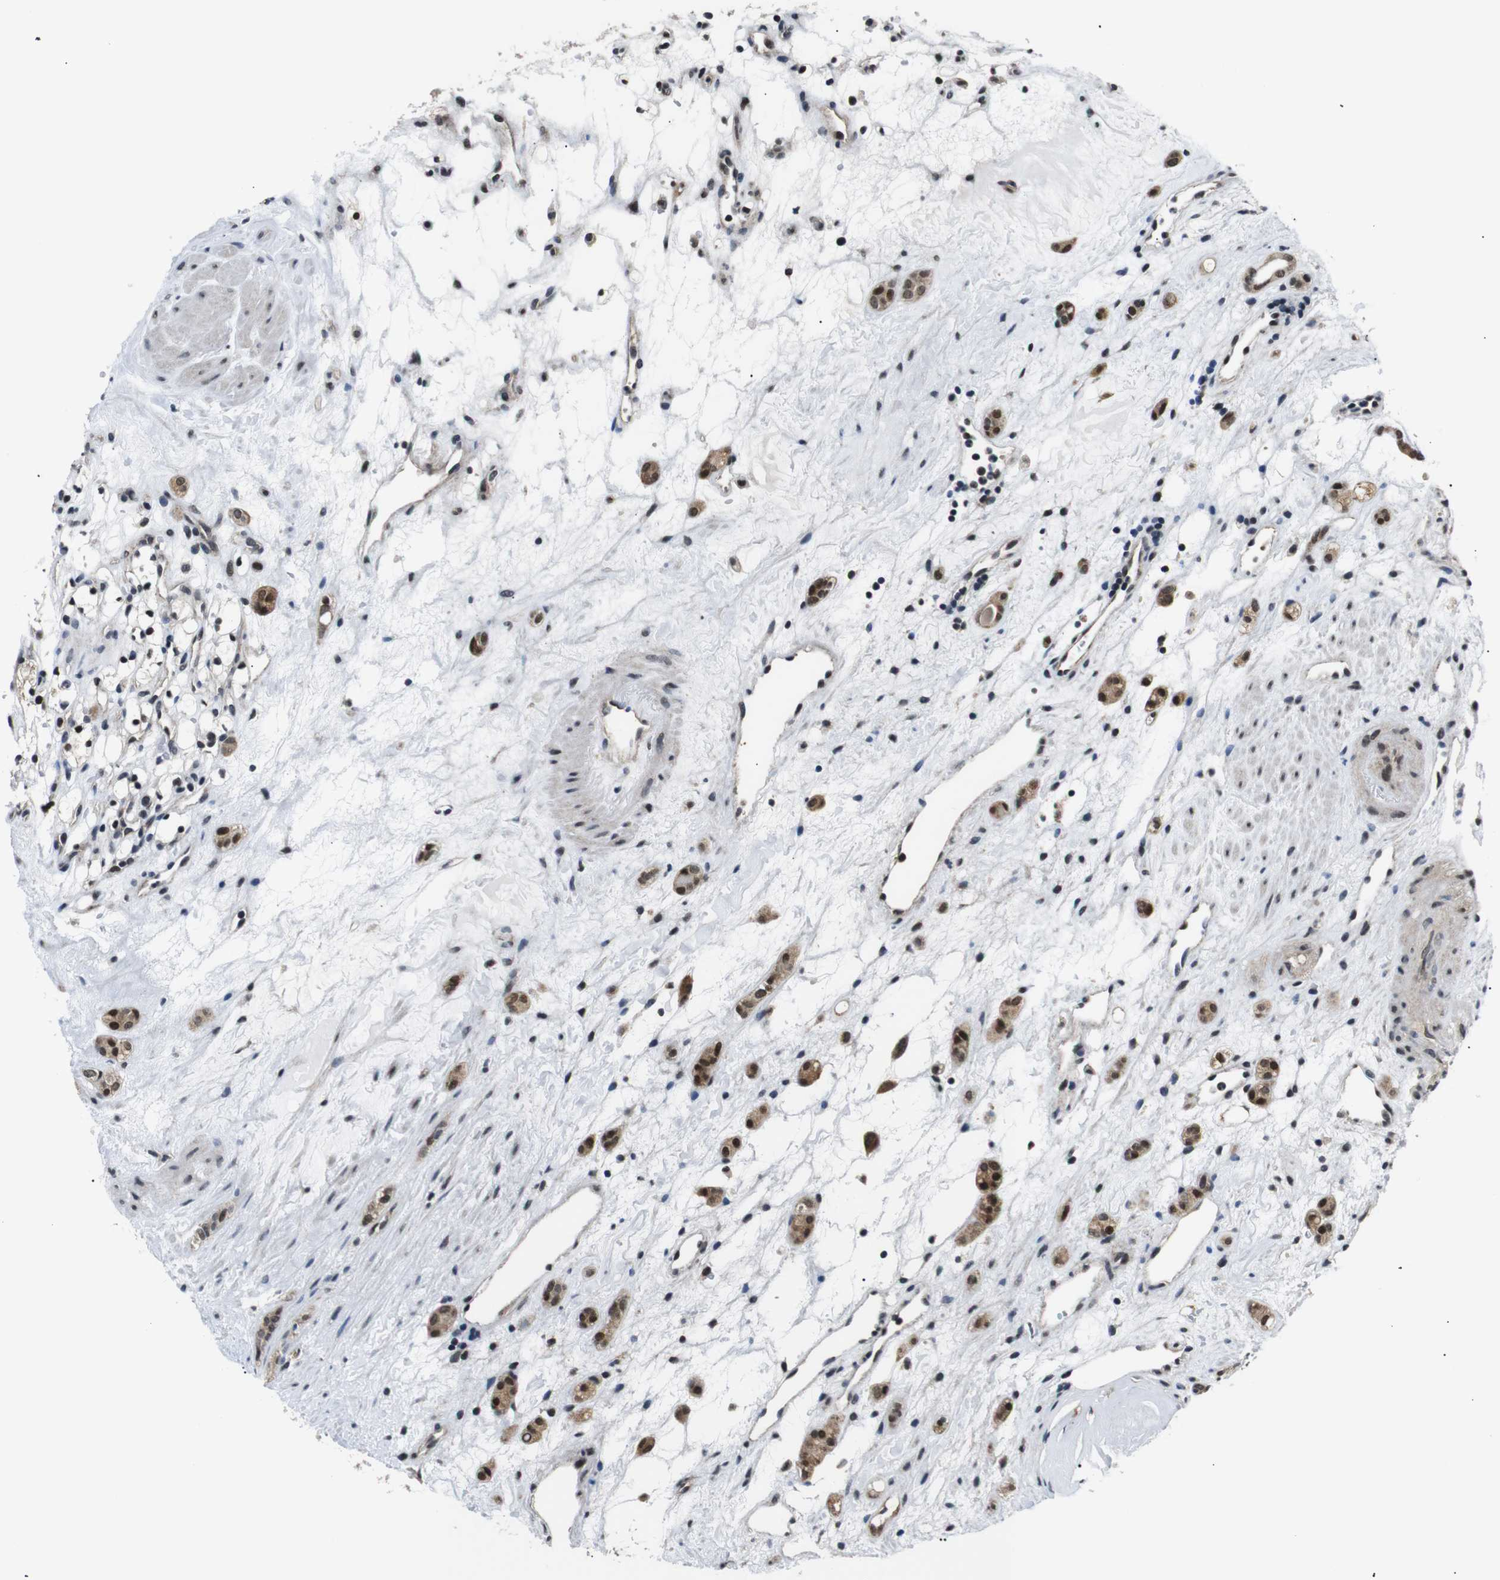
{"staining": {"intensity": "strong", "quantity": "25%-75%", "location": "nuclear"}, "tissue": "renal cancer", "cell_type": "Tumor cells", "image_type": "cancer", "snomed": [{"axis": "morphology", "description": "Adenocarcinoma, NOS"}, {"axis": "topography", "description": "Kidney"}], "caption": "Immunohistochemistry of human adenocarcinoma (renal) shows high levels of strong nuclear staining in approximately 25%-75% of tumor cells.", "gene": "SKP1", "patient": {"sex": "female", "age": 60}}